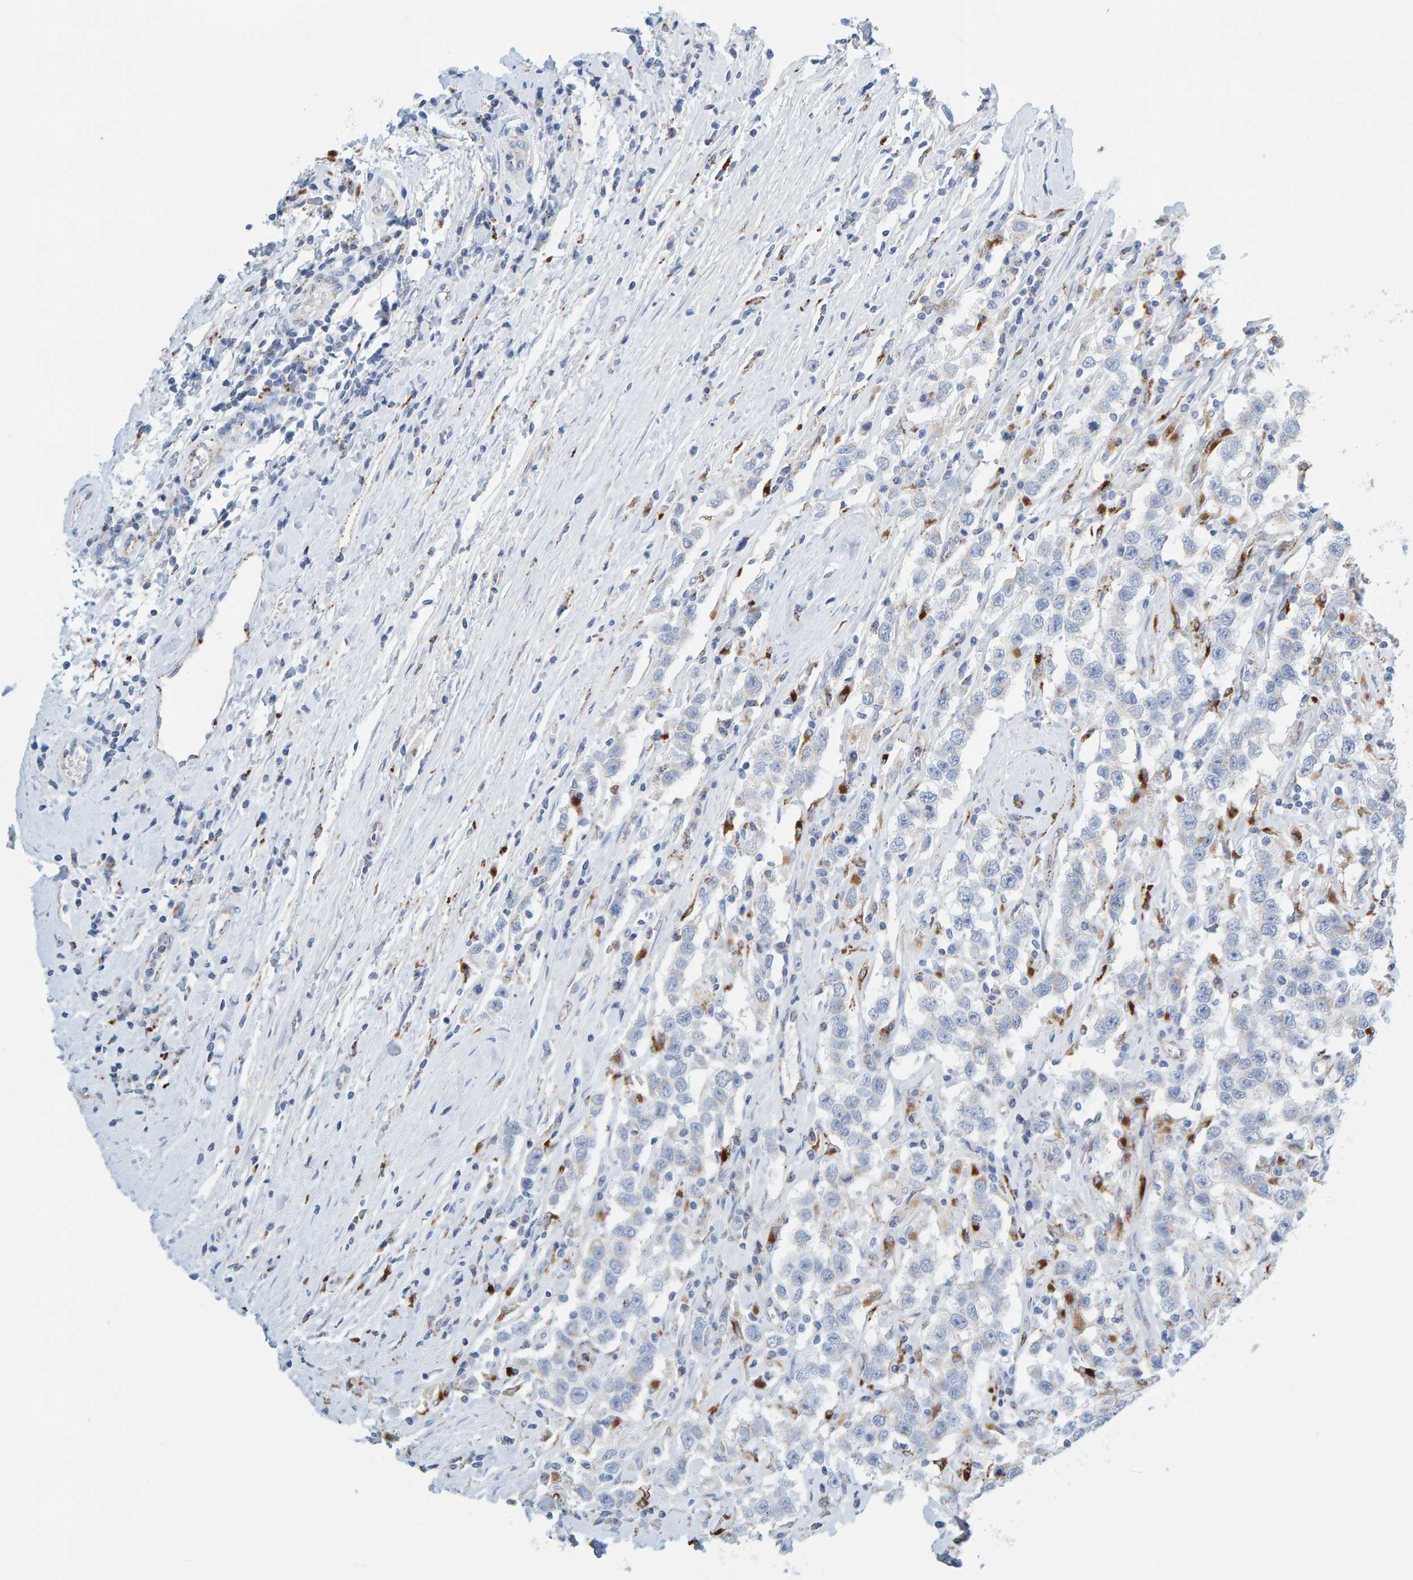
{"staining": {"intensity": "negative", "quantity": "none", "location": "none"}, "tissue": "testis cancer", "cell_type": "Tumor cells", "image_type": "cancer", "snomed": [{"axis": "morphology", "description": "Seminoma, NOS"}, {"axis": "topography", "description": "Testis"}], "caption": "A photomicrograph of human testis seminoma is negative for staining in tumor cells.", "gene": "BIN3", "patient": {"sex": "male", "age": 41}}